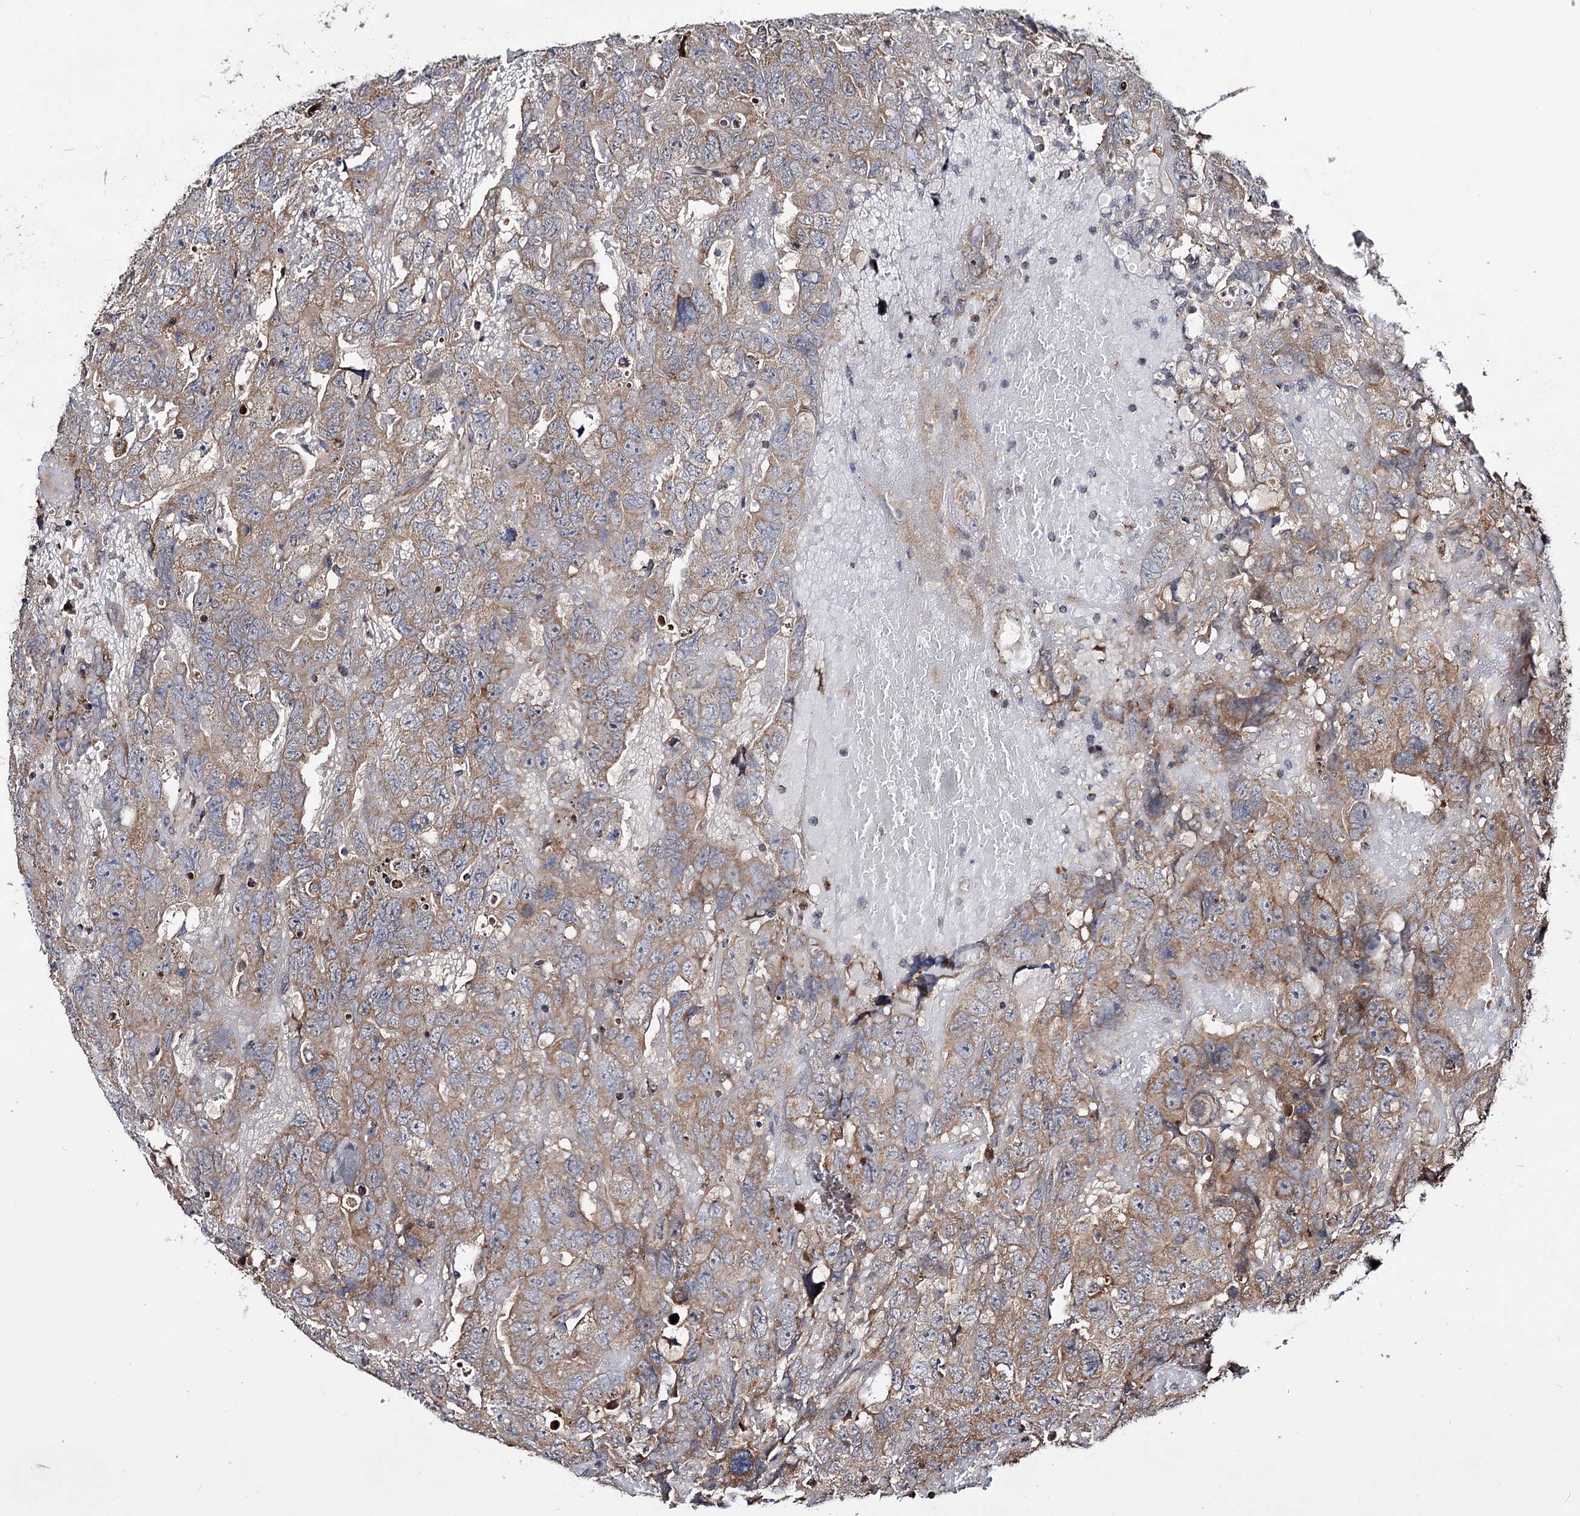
{"staining": {"intensity": "weak", "quantity": ">75%", "location": "cytoplasmic/membranous"}, "tissue": "testis cancer", "cell_type": "Tumor cells", "image_type": "cancer", "snomed": [{"axis": "morphology", "description": "Carcinoma, Embryonal, NOS"}, {"axis": "topography", "description": "Testis"}], "caption": "Brown immunohistochemical staining in human testis embryonal carcinoma displays weak cytoplasmic/membranous expression in approximately >75% of tumor cells. The protein of interest is stained brown, and the nuclei are stained in blue (DAB IHC with brightfield microscopy, high magnification).", "gene": "CEP76", "patient": {"sex": "male", "age": 45}}